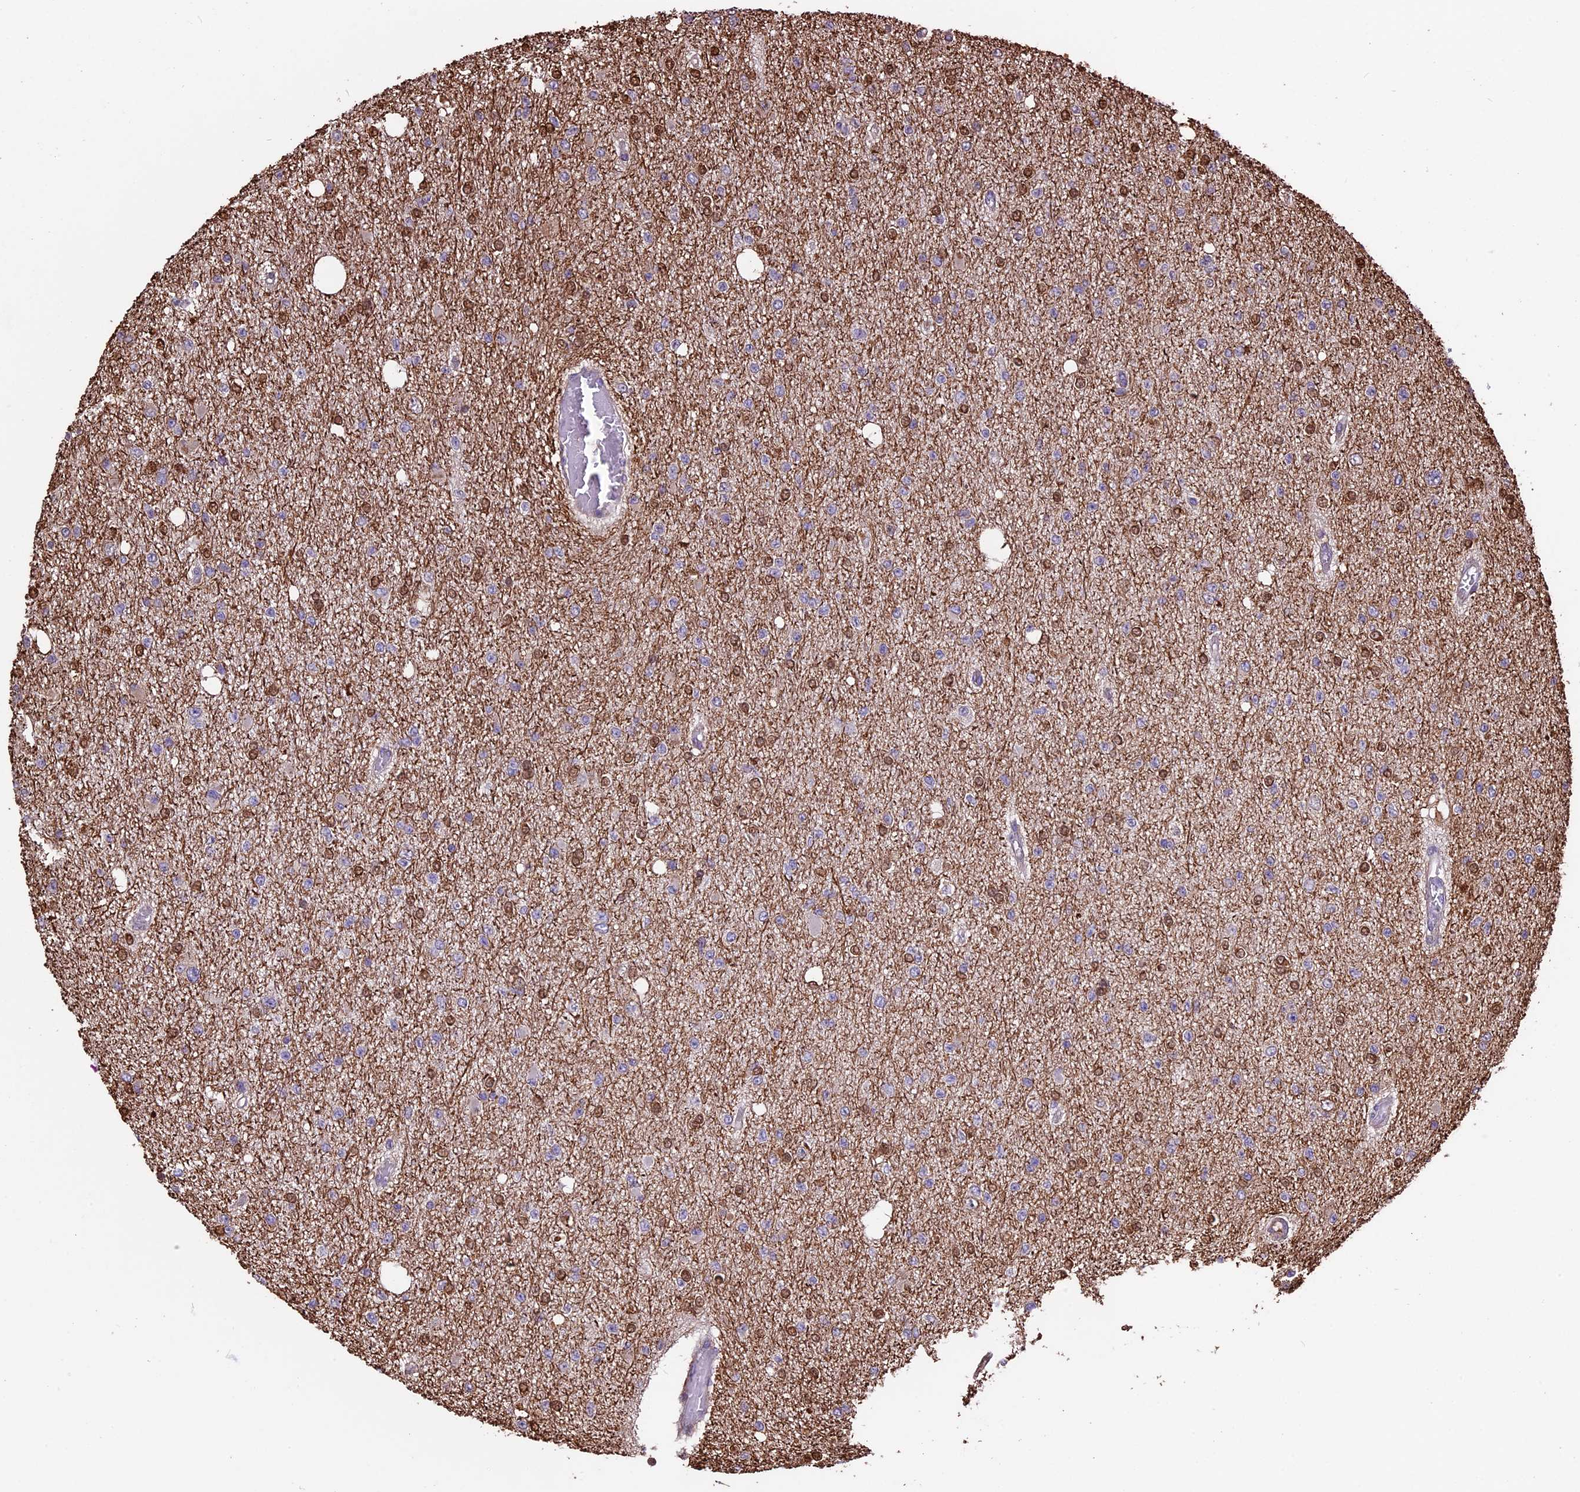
{"staining": {"intensity": "moderate", "quantity": "<25%", "location": "nuclear"}, "tissue": "glioma", "cell_type": "Tumor cells", "image_type": "cancer", "snomed": [{"axis": "morphology", "description": "Glioma, malignant, Low grade"}, {"axis": "topography", "description": "Brain"}], "caption": "Immunohistochemical staining of human glioma reveals low levels of moderate nuclear expression in about <25% of tumor cells. (Stains: DAB (3,3'-diaminobenzidine) in brown, nuclei in blue, Microscopy: brightfield microscopy at high magnification).", "gene": "VWA3A", "patient": {"sex": "female", "age": 22}}